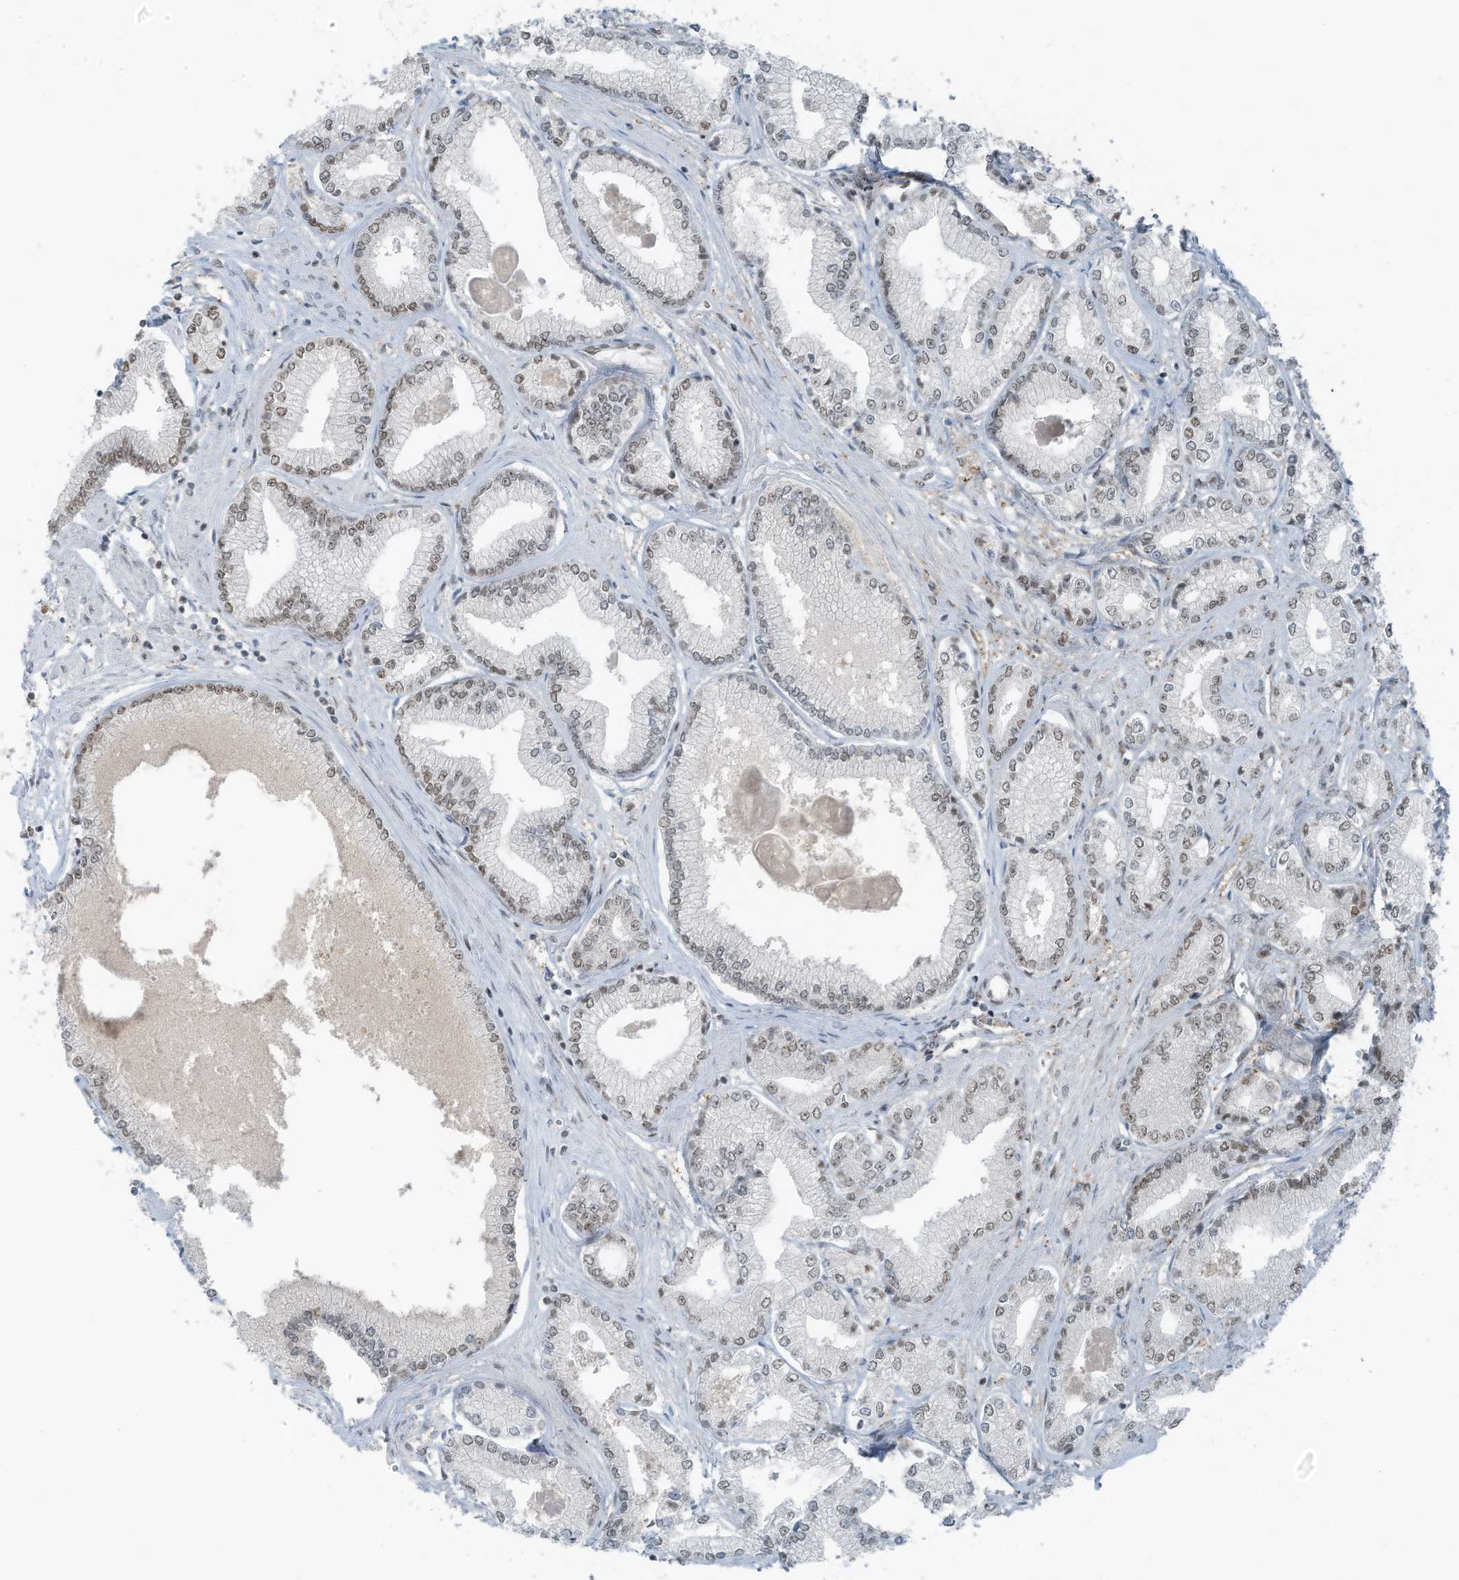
{"staining": {"intensity": "moderate", "quantity": ">75%", "location": "nuclear"}, "tissue": "prostate cancer", "cell_type": "Tumor cells", "image_type": "cancer", "snomed": [{"axis": "morphology", "description": "Adenocarcinoma, Low grade"}, {"axis": "topography", "description": "Prostate"}], "caption": "Human adenocarcinoma (low-grade) (prostate) stained for a protein (brown) demonstrates moderate nuclear positive positivity in about >75% of tumor cells.", "gene": "WRNIP1", "patient": {"sex": "male", "age": 60}}